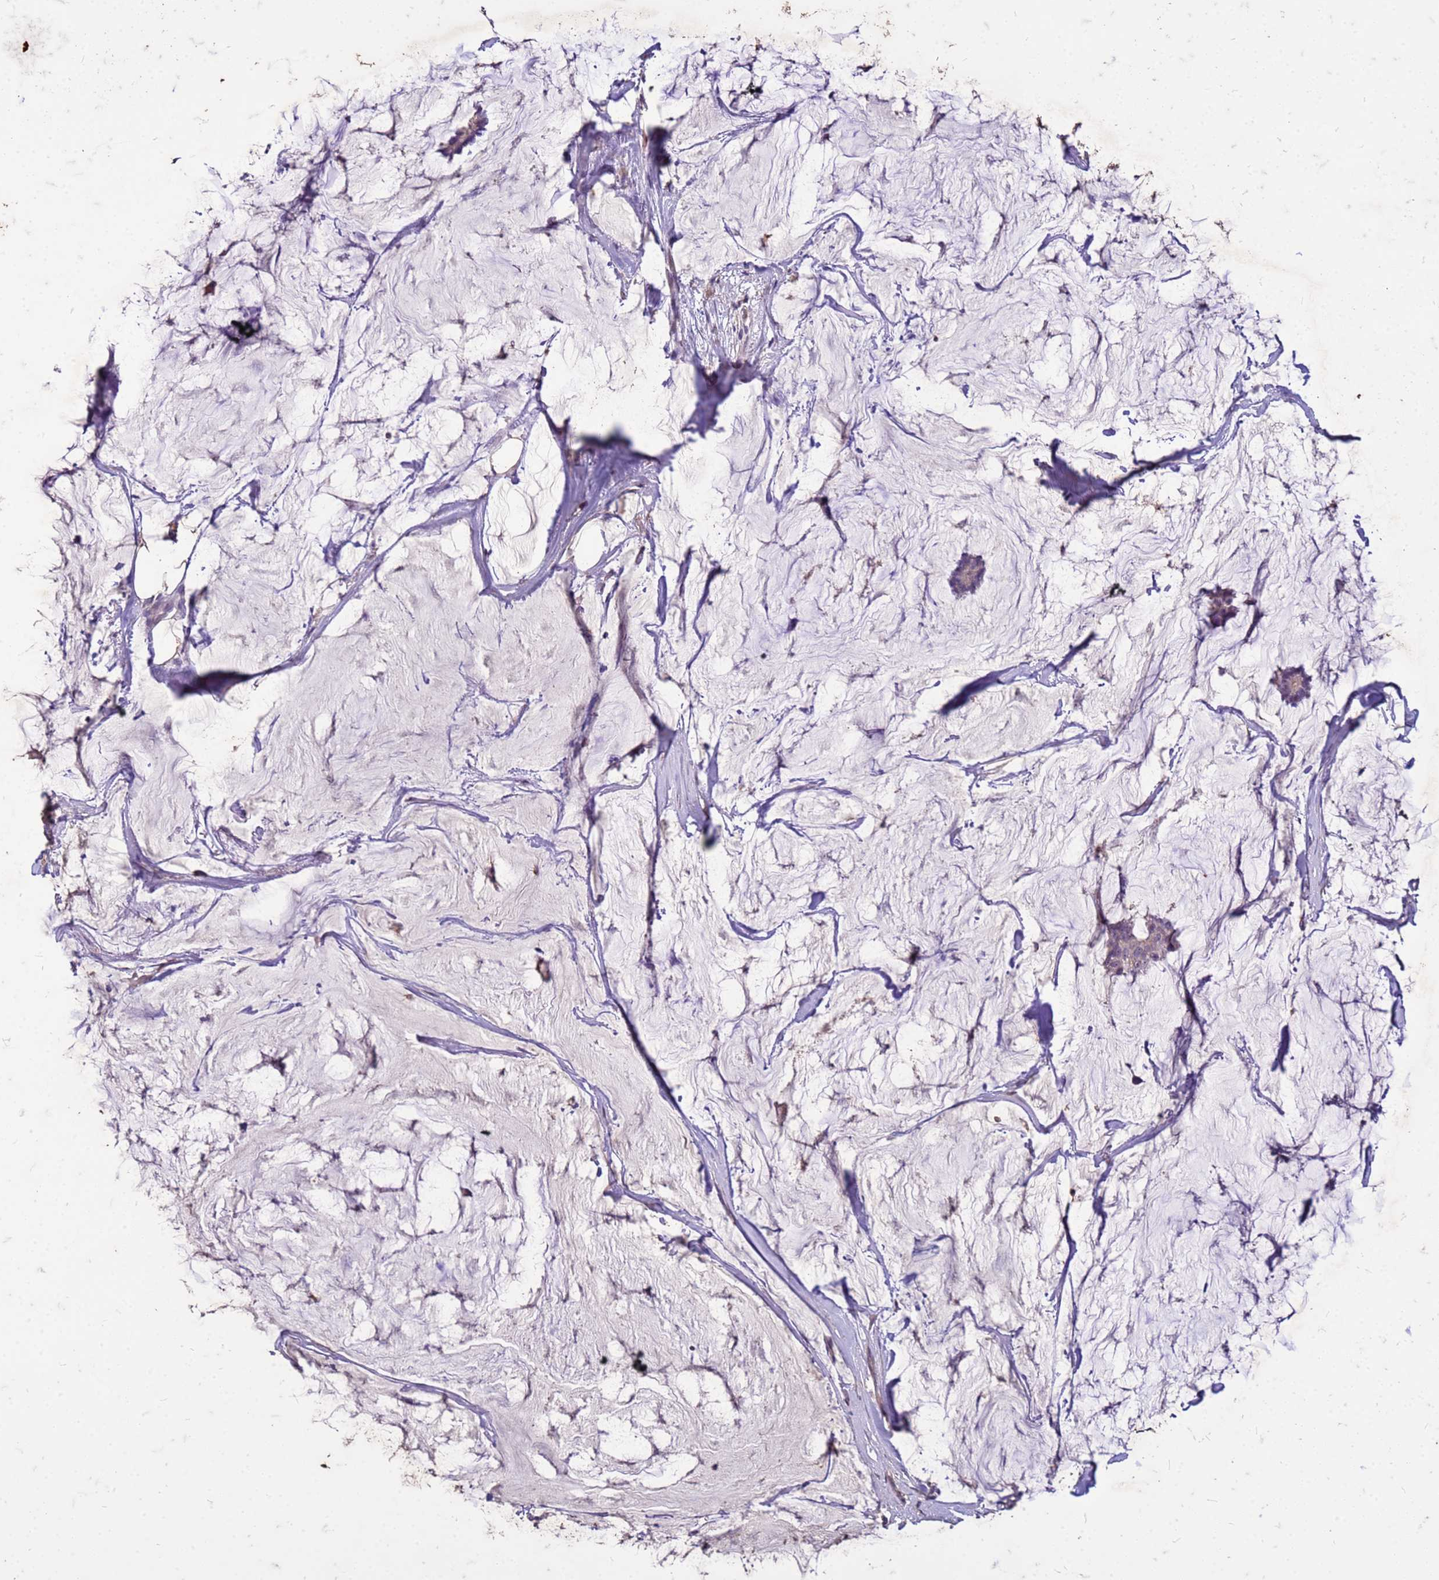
{"staining": {"intensity": "negative", "quantity": "none", "location": "none"}, "tissue": "breast cancer", "cell_type": "Tumor cells", "image_type": "cancer", "snomed": [{"axis": "morphology", "description": "Duct carcinoma"}, {"axis": "topography", "description": "Breast"}], "caption": "Immunohistochemical staining of breast cancer (infiltrating ductal carcinoma) exhibits no significant positivity in tumor cells.", "gene": "FAM184B", "patient": {"sex": "female", "age": 93}}